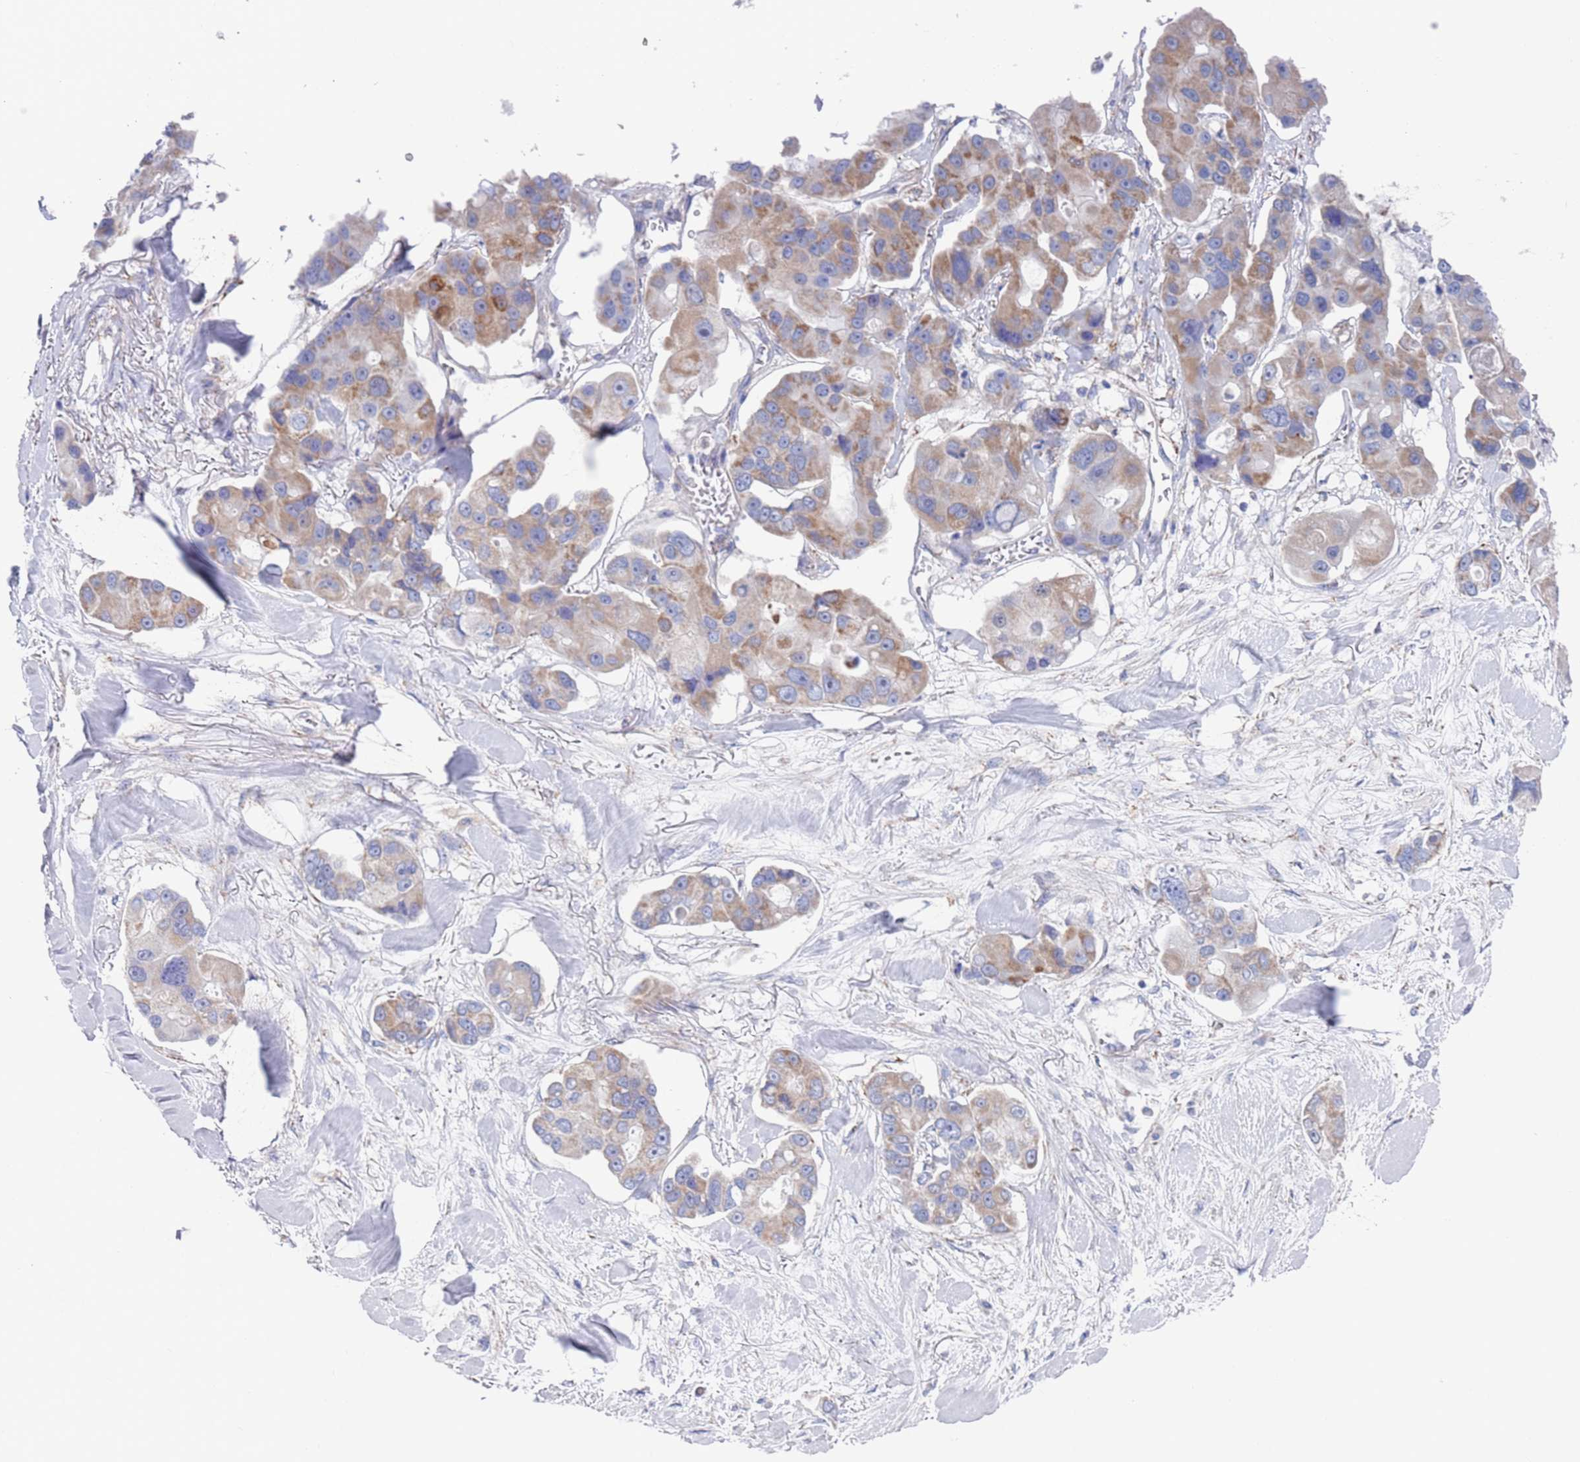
{"staining": {"intensity": "moderate", "quantity": "25%-75%", "location": "cytoplasmic/membranous"}, "tissue": "lung cancer", "cell_type": "Tumor cells", "image_type": "cancer", "snomed": [{"axis": "morphology", "description": "Adenocarcinoma, NOS"}, {"axis": "topography", "description": "Lung"}], "caption": "A brown stain labels moderate cytoplasmic/membranous expression of a protein in lung cancer tumor cells.", "gene": "CHCHD6", "patient": {"sex": "female", "age": 54}}